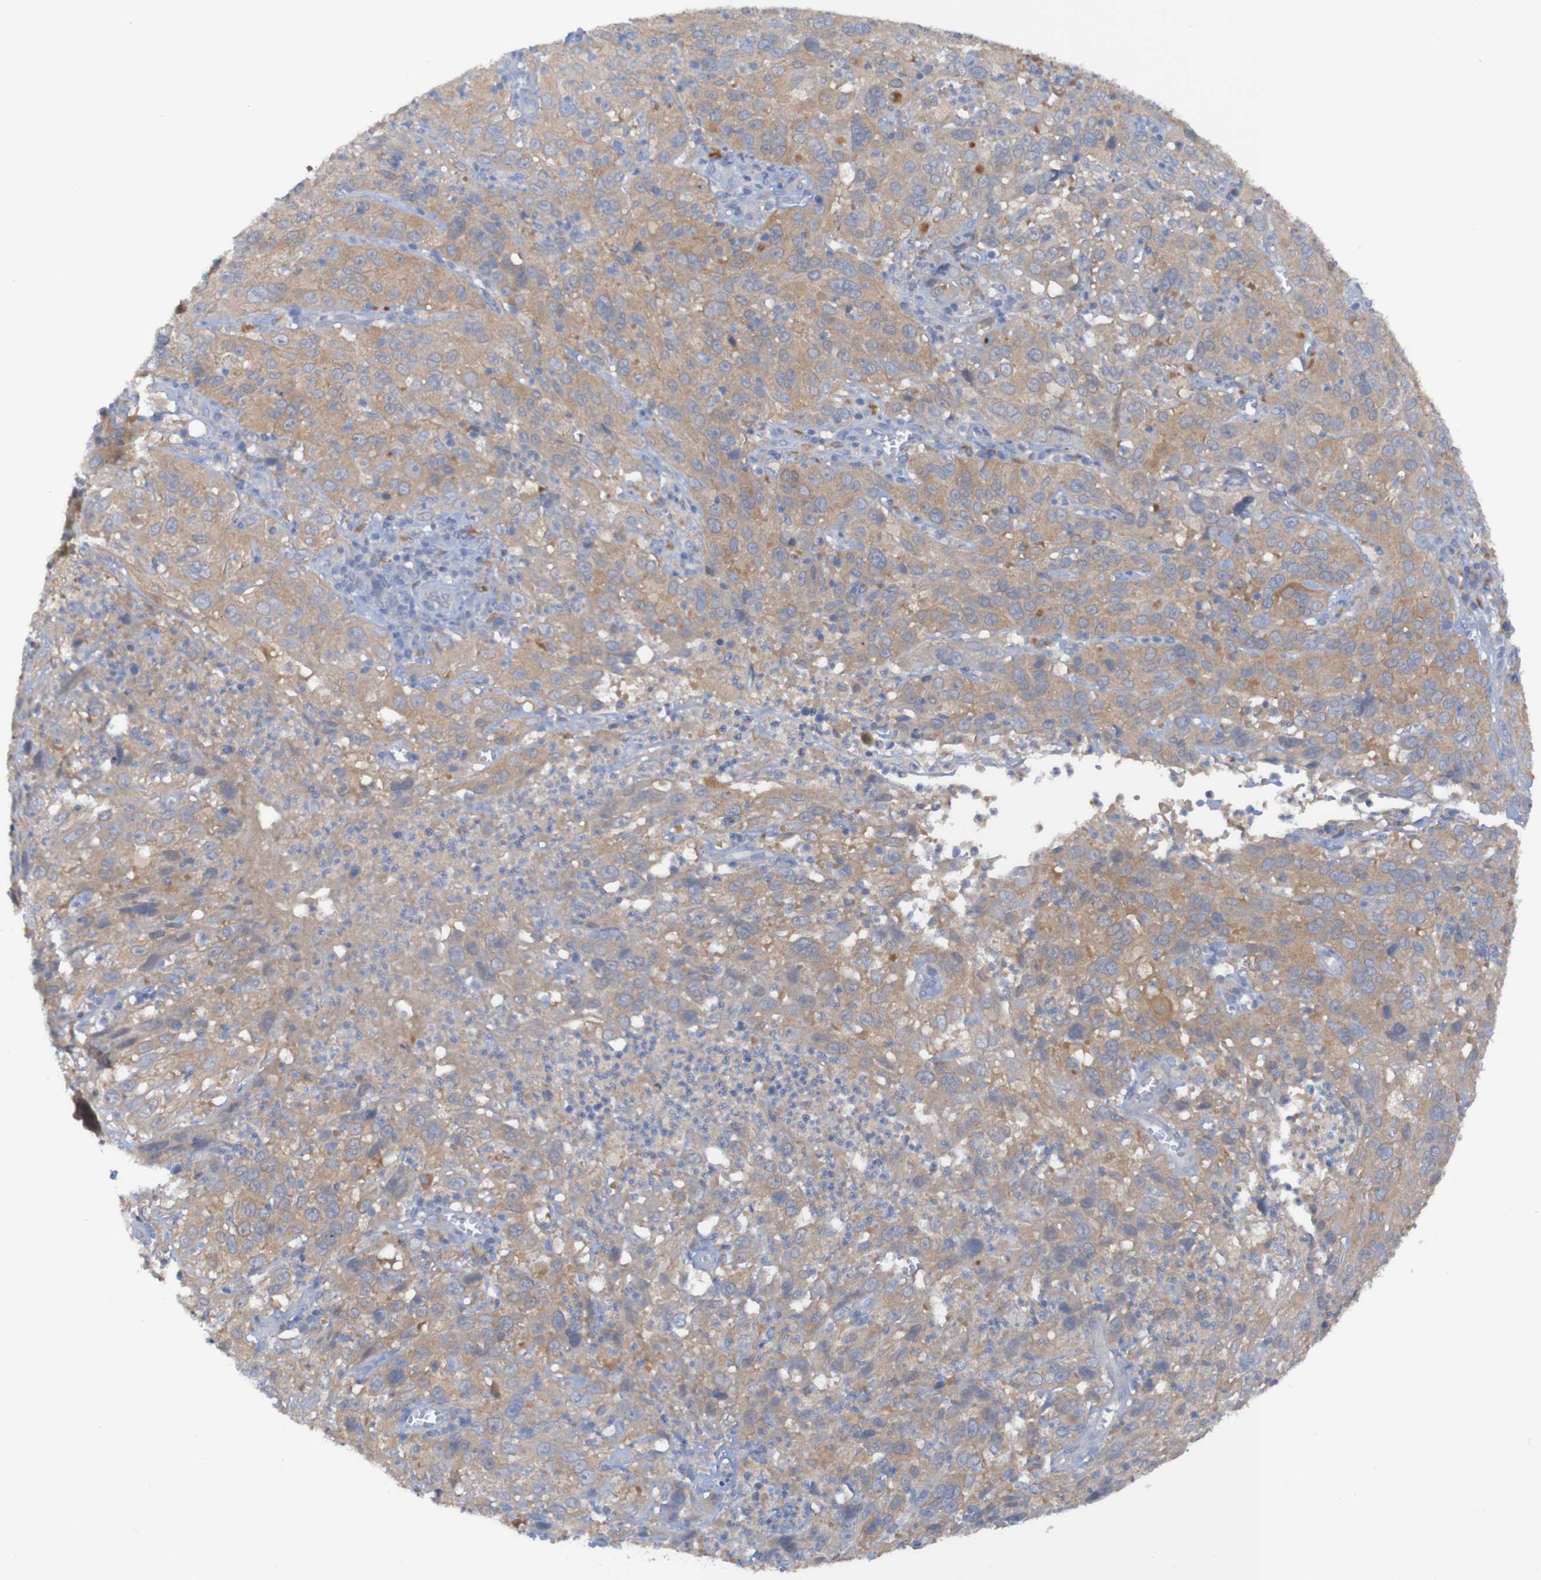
{"staining": {"intensity": "weak", "quantity": ">75%", "location": "cytoplasmic/membranous"}, "tissue": "cervical cancer", "cell_type": "Tumor cells", "image_type": "cancer", "snomed": [{"axis": "morphology", "description": "Squamous cell carcinoma, NOS"}, {"axis": "topography", "description": "Cervix"}], "caption": "Cervical cancer (squamous cell carcinoma) stained with immunohistochemistry (IHC) displays weak cytoplasmic/membranous positivity in approximately >75% of tumor cells. (Stains: DAB in brown, nuclei in blue, Microscopy: brightfield microscopy at high magnification).", "gene": "ARHGEF16", "patient": {"sex": "female", "age": 32}}